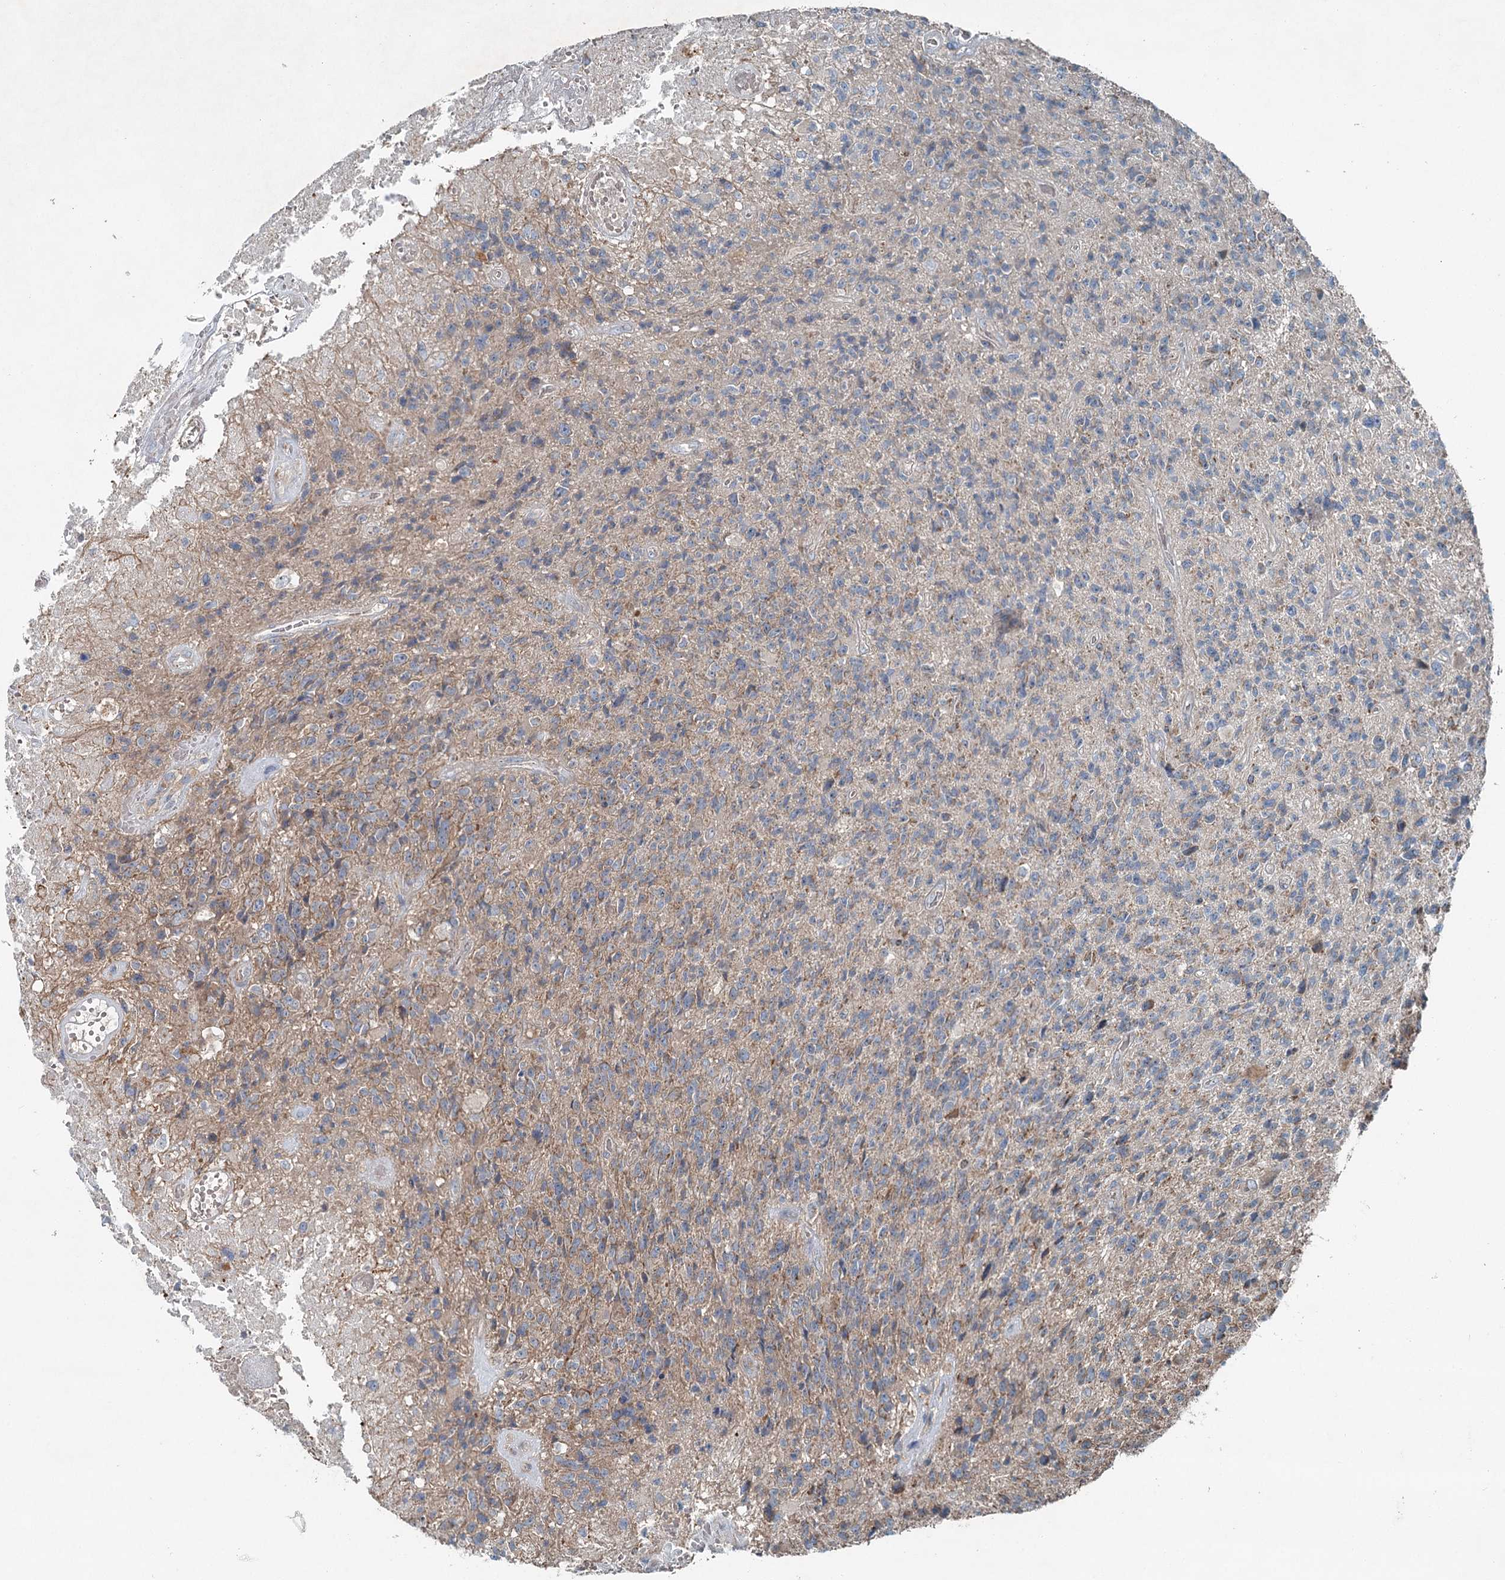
{"staining": {"intensity": "weak", "quantity": "25%-75%", "location": "cytoplasmic/membranous"}, "tissue": "glioma", "cell_type": "Tumor cells", "image_type": "cancer", "snomed": [{"axis": "morphology", "description": "Glioma, malignant, High grade"}, {"axis": "topography", "description": "Brain"}], "caption": "DAB immunohistochemical staining of human high-grade glioma (malignant) demonstrates weak cytoplasmic/membranous protein expression in about 25%-75% of tumor cells.", "gene": "CHCHD5", "patient": {"sex": "male", "age": 76}}